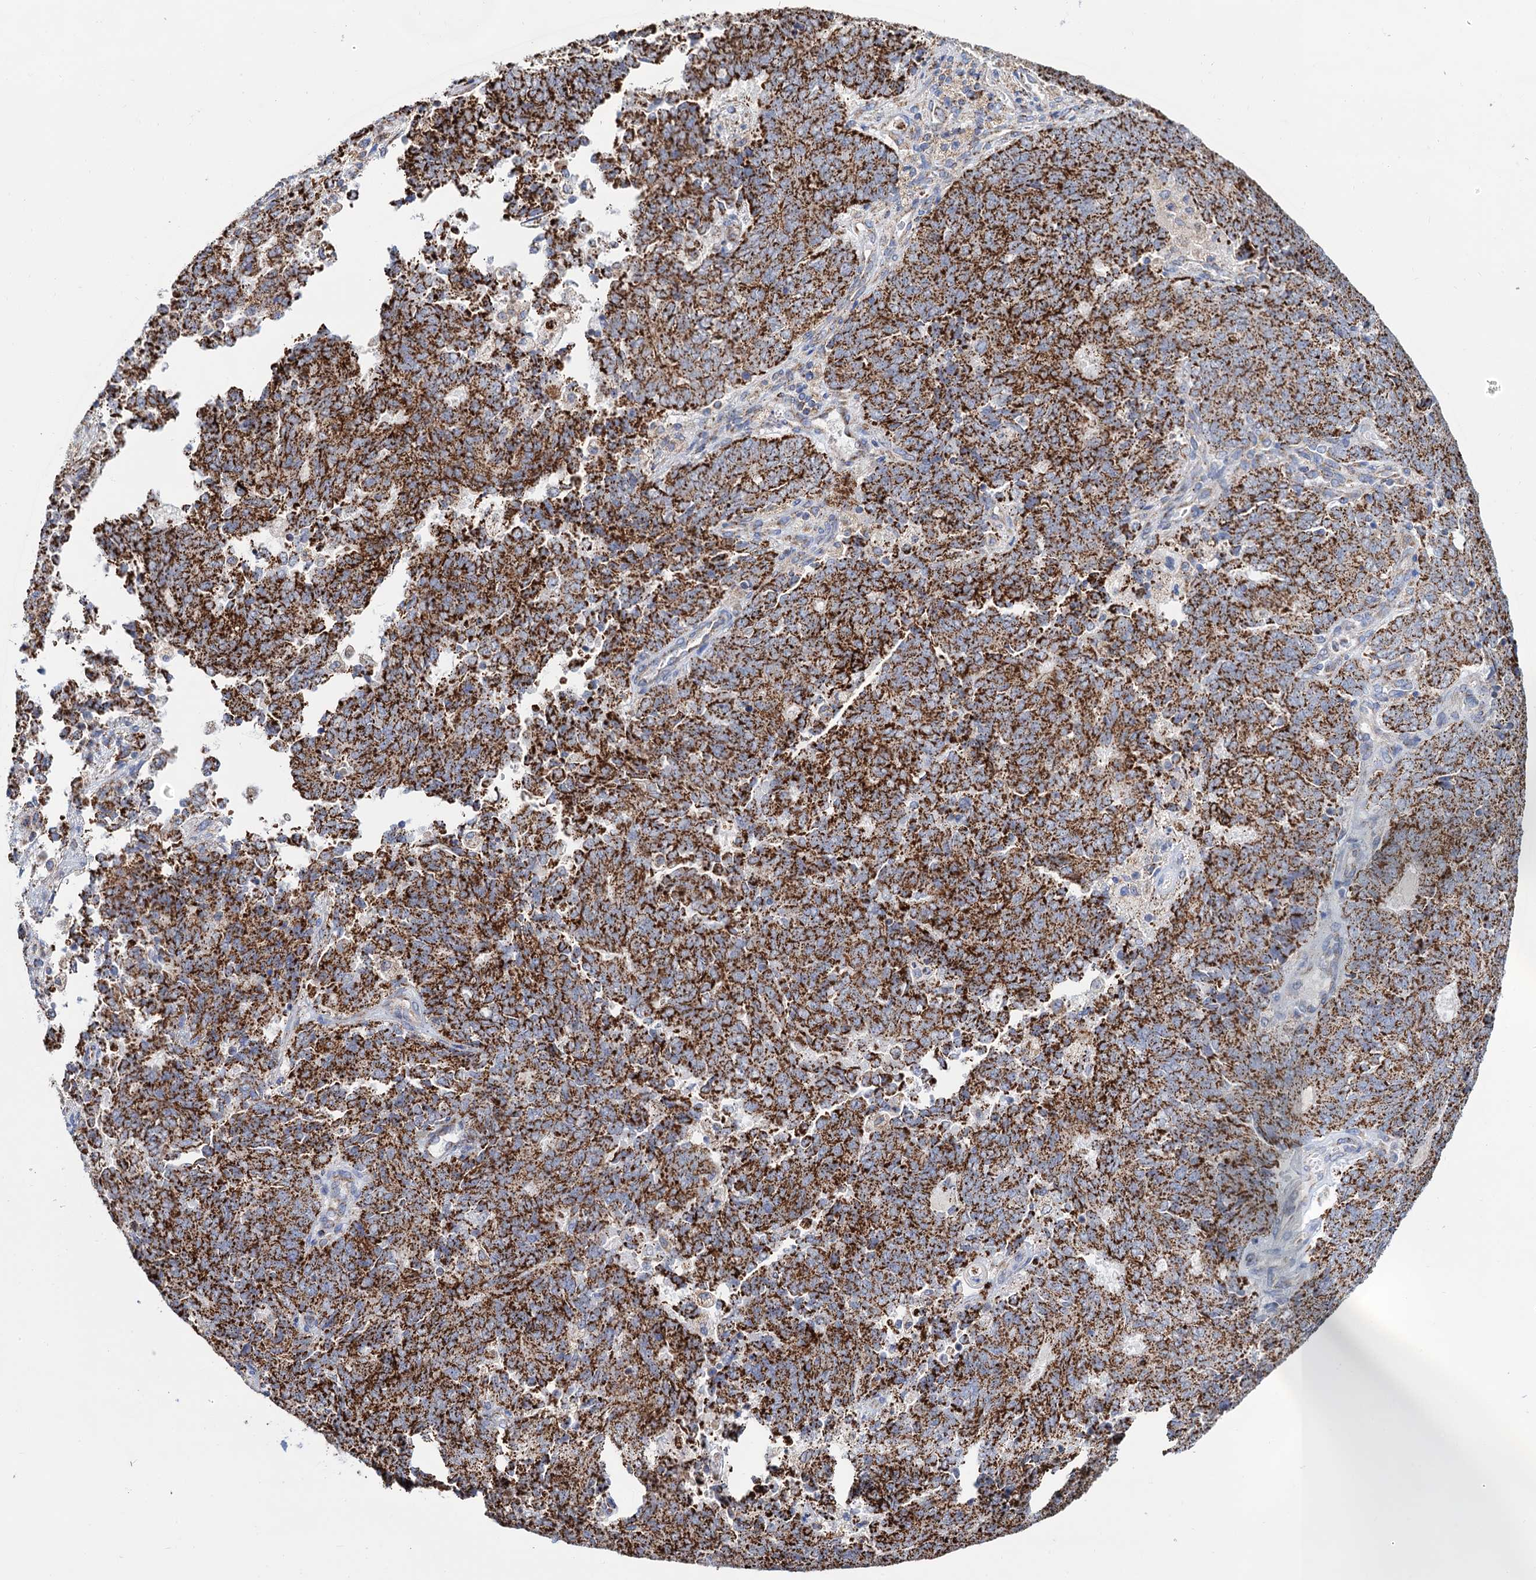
{"staining": {"intensity": "strong", "quantity": ">75%", "location": "cytoplasmic/membranous"}, "tissue": "endometrial cancer", "cell_type": "Tumor cells", "image_type": "cancer", "snomed": [{"axis": "morphology", "description": "Adenocarcinoma, NOS"}, {"axis": "topography", "description": "Endometrium"}], "caption": "There is high levels of strong cytoplasmic/membranous staining in tumor cells of endometrial cancer, as demonstrated by immunohistochemical staining (brown color).", "gene": "C2CD3", "patient": {"sex": "female", "age": 80}}